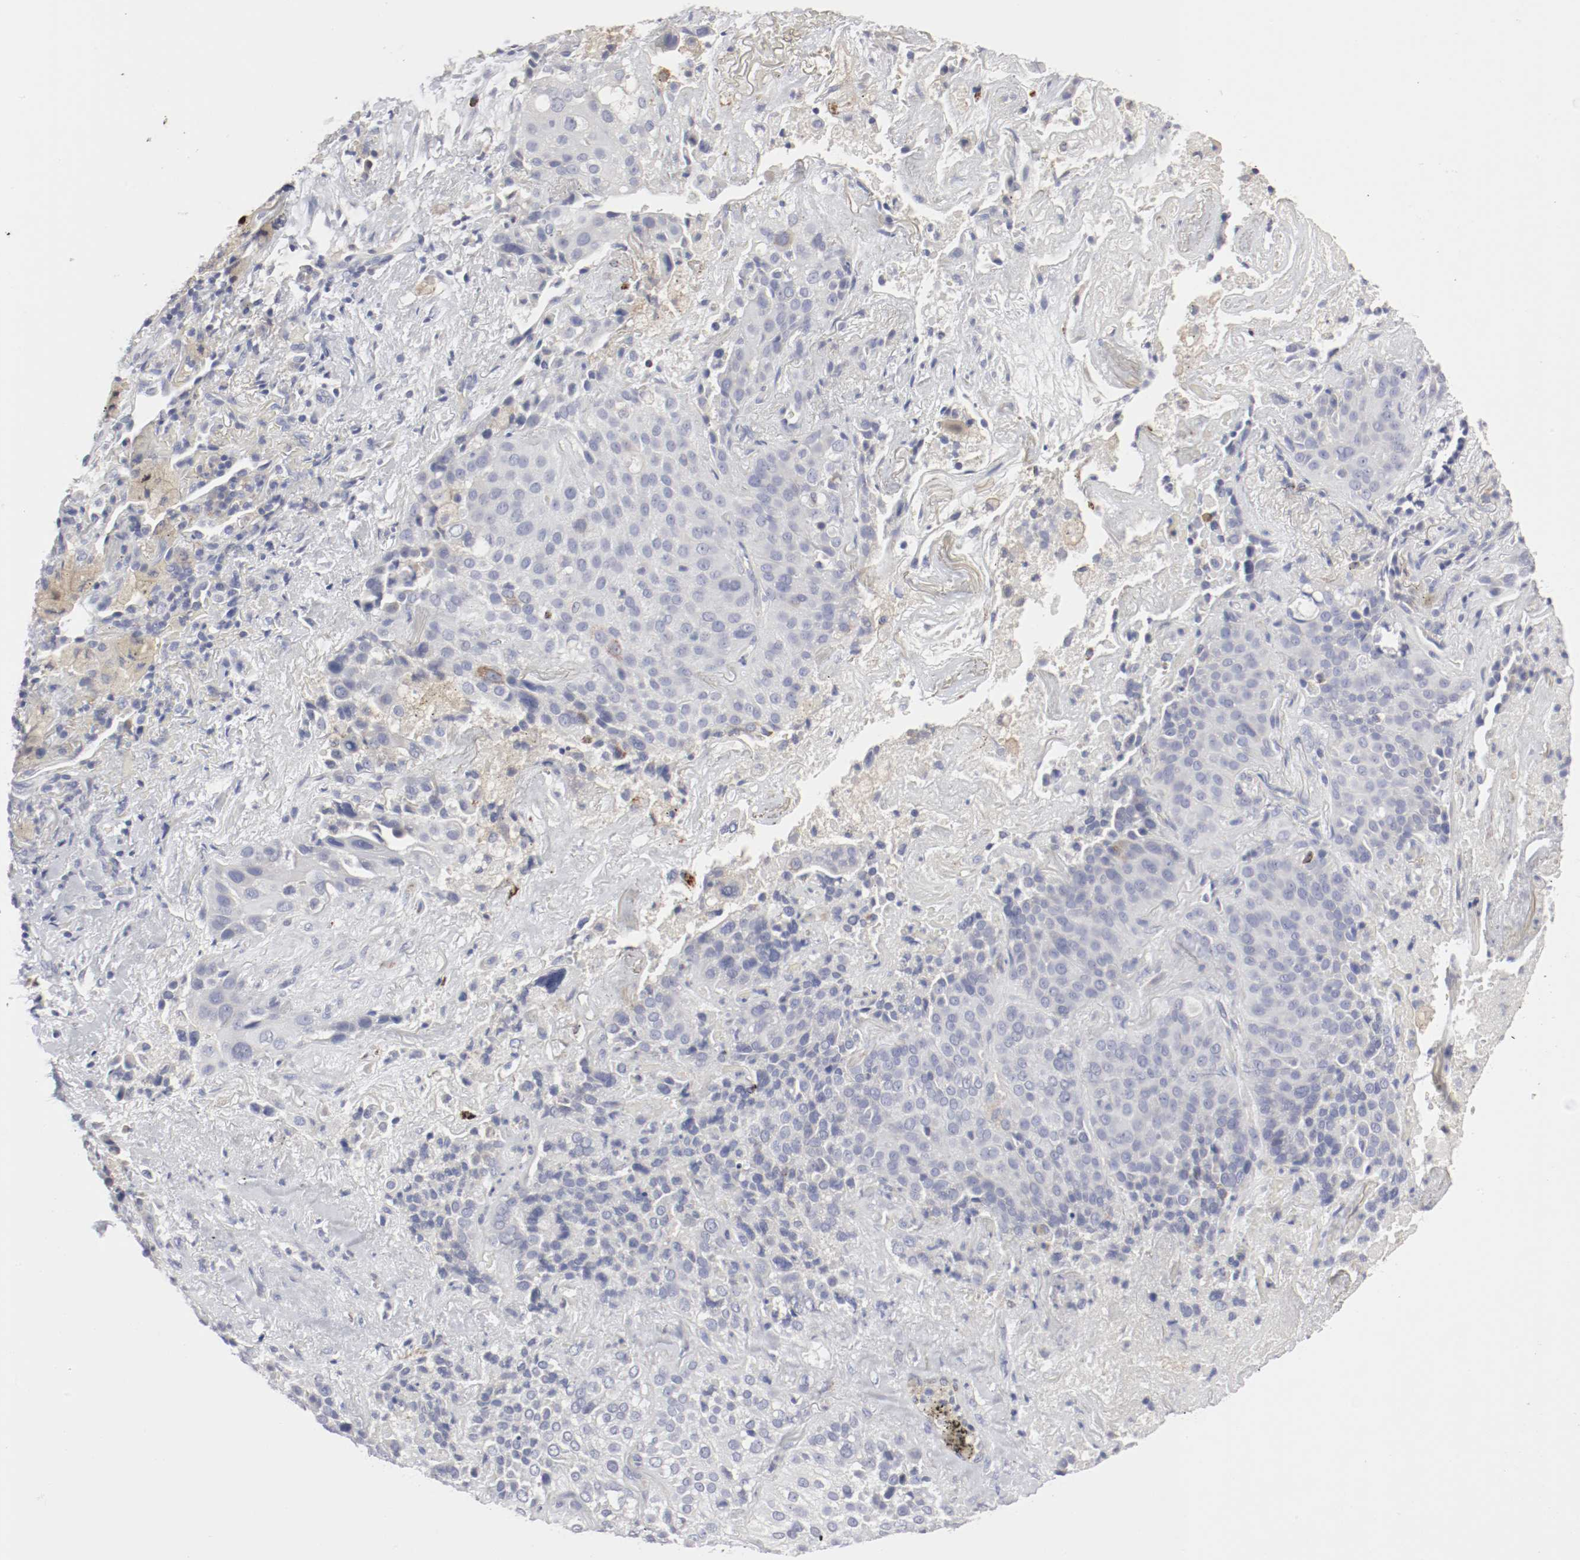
{"staining": {"intensity": "moderate", "quantity": "<25%", "location": "cytoplasmic/membranous"}, "tissue": "lung cancer", "cell_type": "Tumor cells", "image_type": "cancer", "snomed": [{"axis": "morphology", "description": "Squamous cell carcinoma, NOS"}, {"axis": "topography", "description": "Lung"}], "caption": "A brown stain labels moderate cytoplasmic/membranous positivity of a protein in human lung cancer (squamous cell carcinoma) tumor cells.", "gene": "ITGAX", "patient": {"sex": "male", "age": 54}}